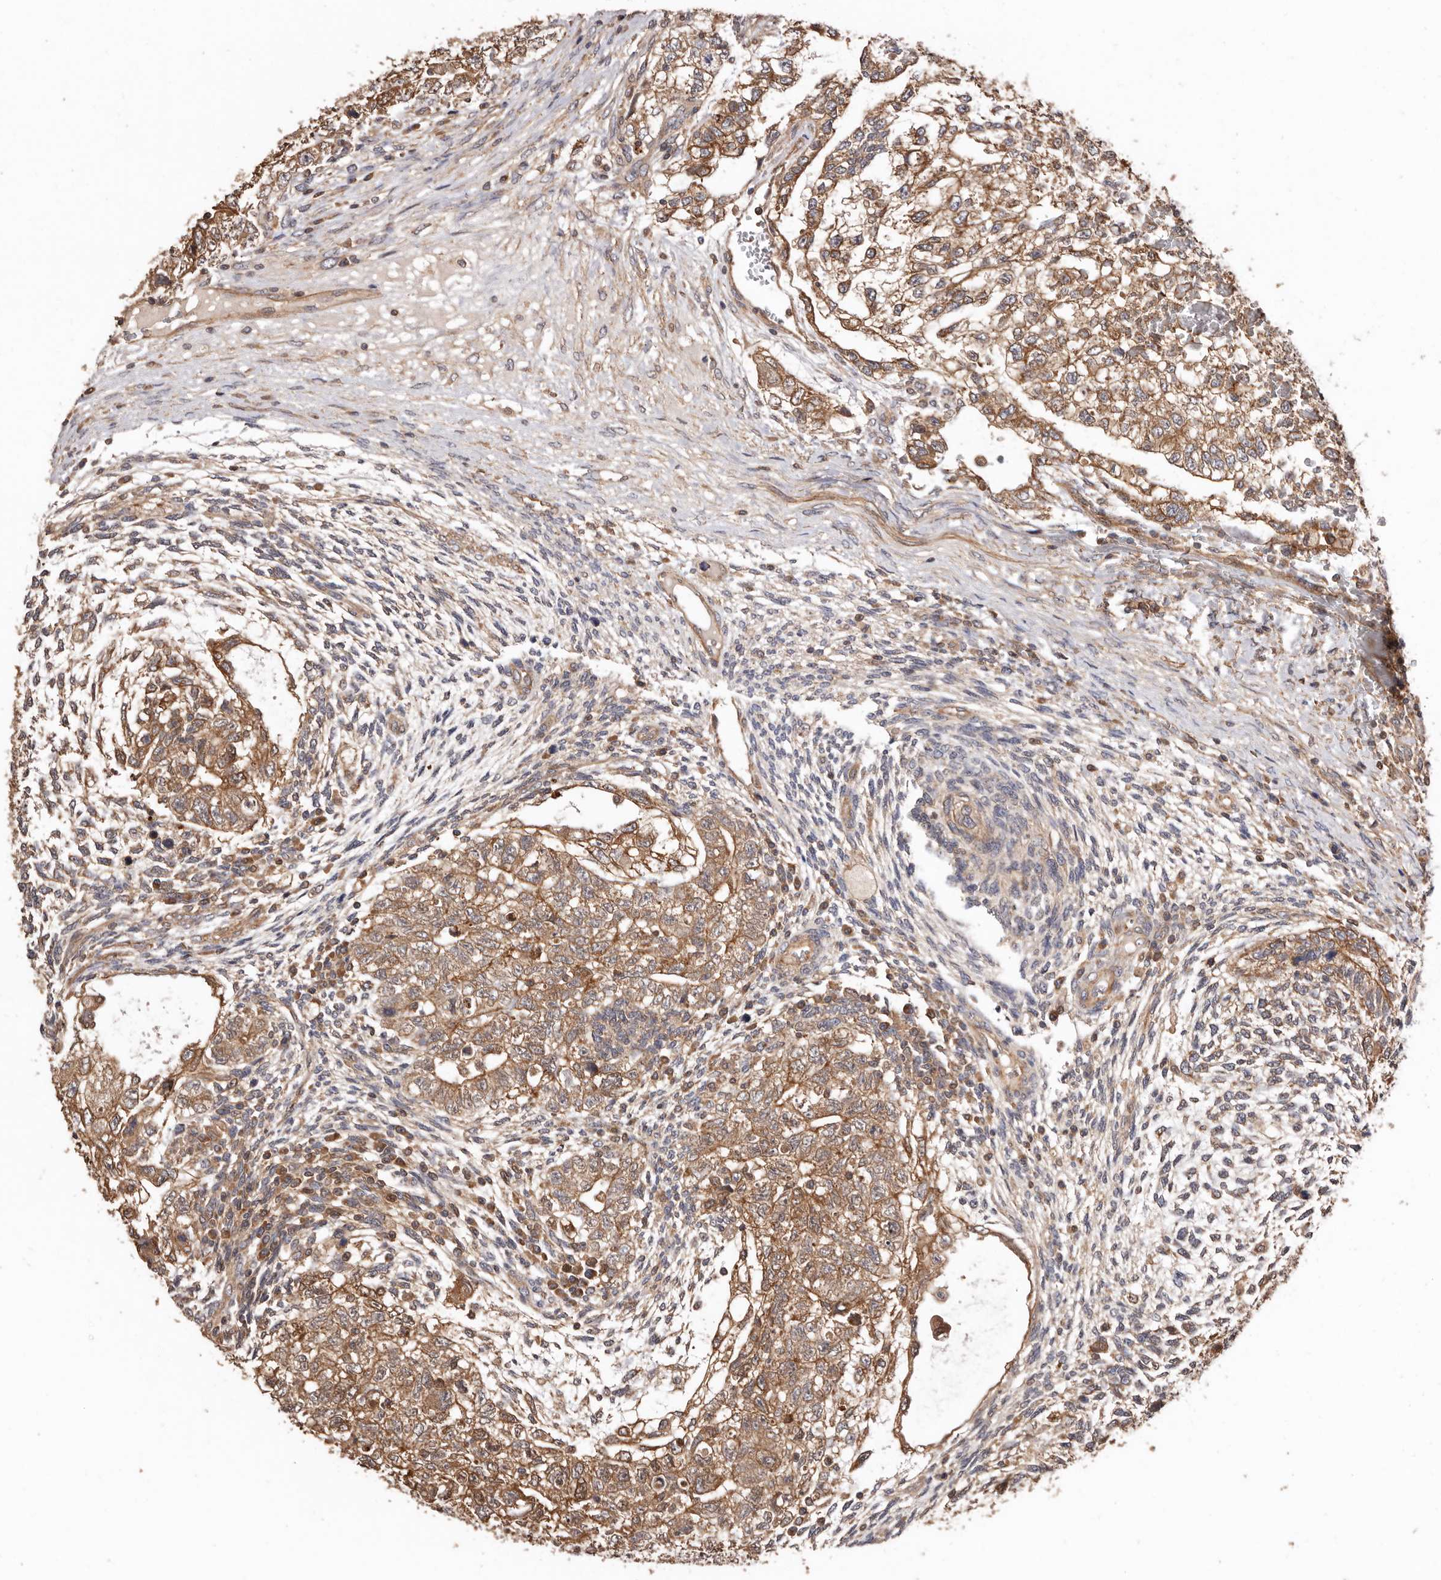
{"staining": {"intensity": "moderate", "quantity": ">75%", "location": "cytoplasmic/membranous"}, "tissue": "testis cancer", "cell_type": "Tumor cells", "image_type": "cancer", "snomed": [{"axis": "morphology", "description": "Carcinoma, Embryonal, NOS"}, {"axis": "topography", "description": "Testis"}], "caption": "Tumor cells show medium levels of moderate cytoplasmic/membranous positivity in approximately >75% of cells in human testis embryonal carcinoma.", "gene": "COQ8B", "patient": {"sex": "male", "age": 37}}